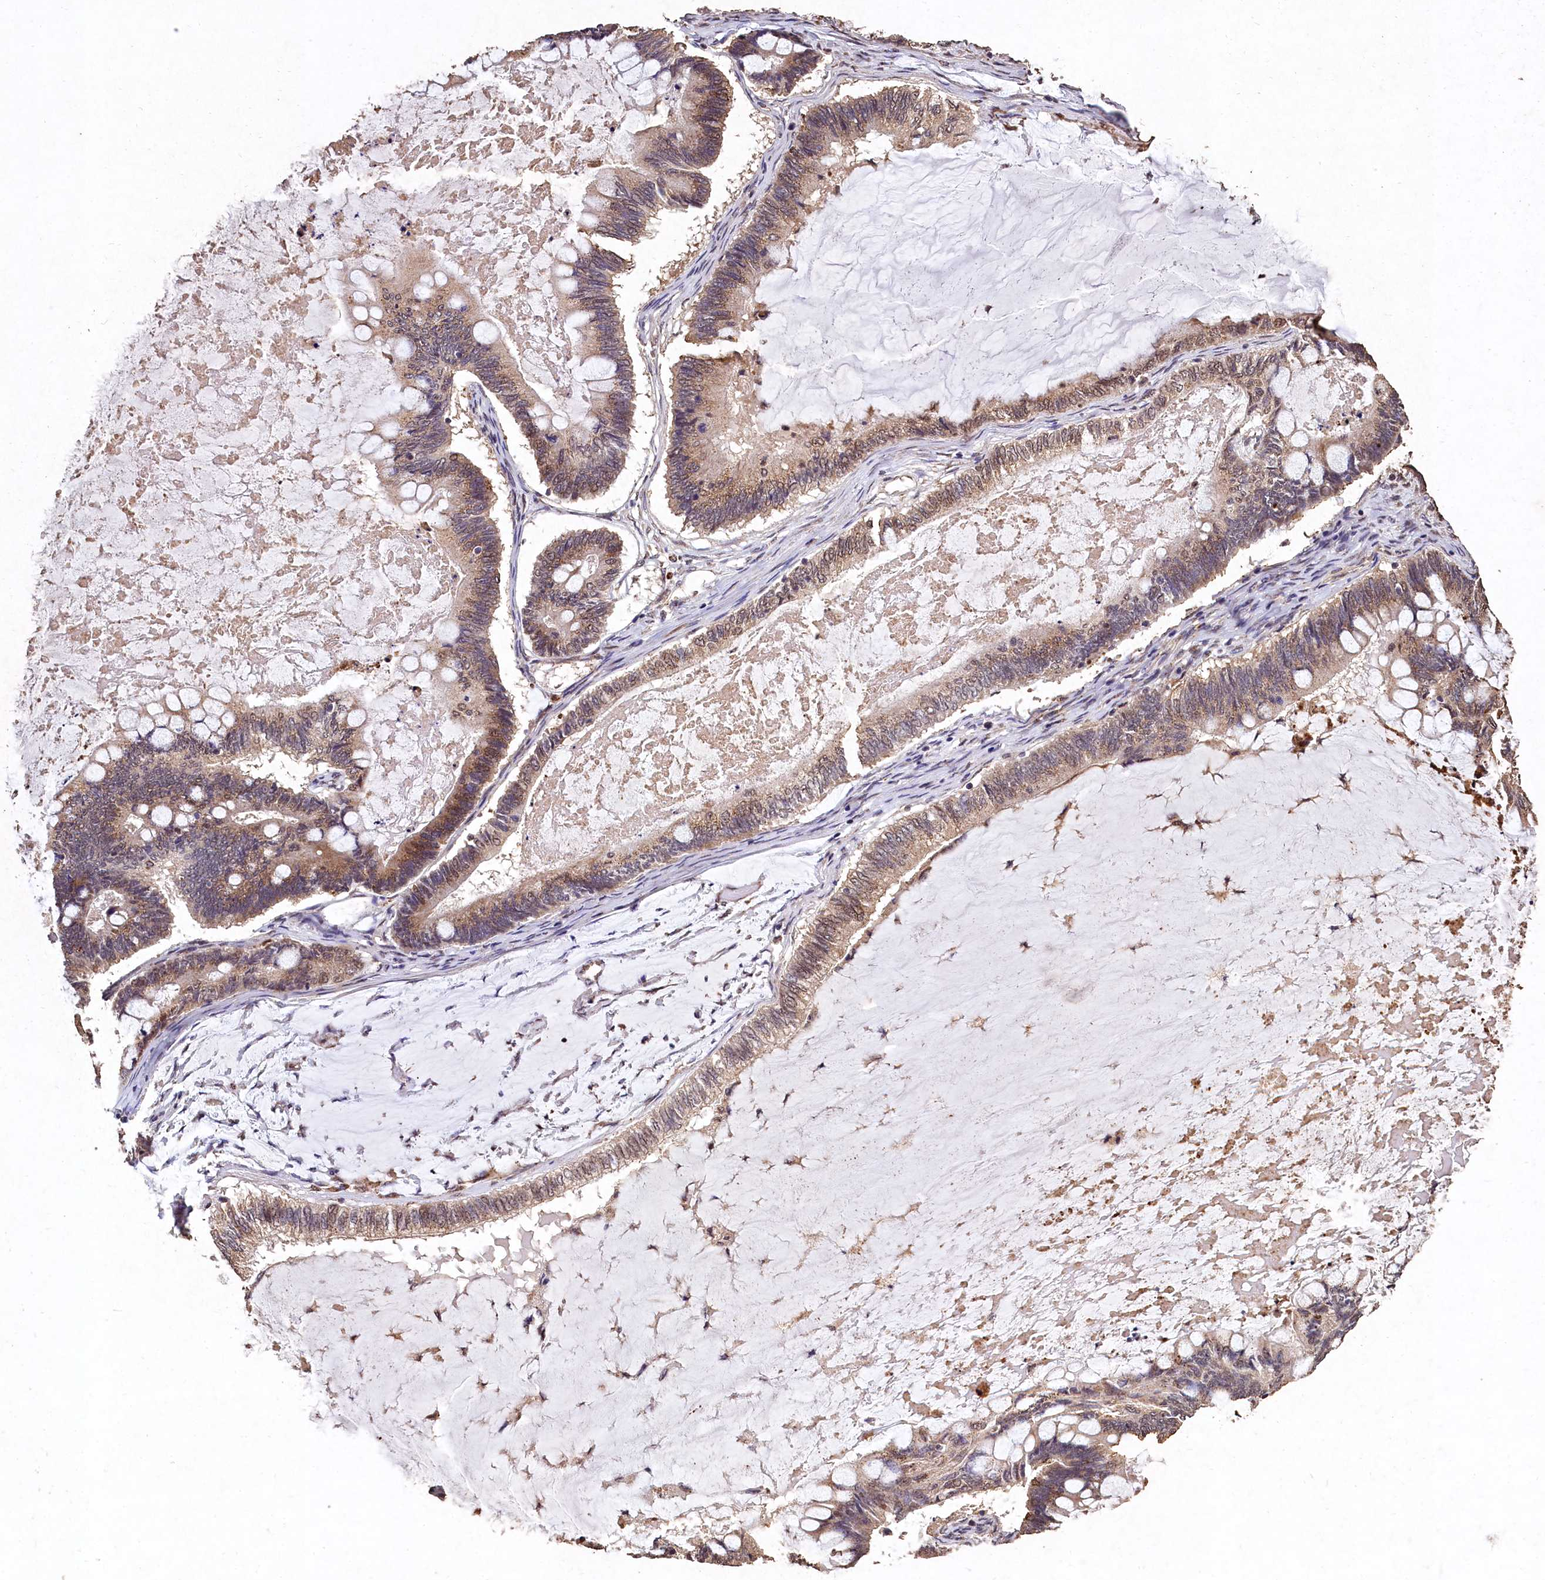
{"staining": {"intensity": "moderate", "quantity": ">75%", "location": "cytoplasmic/membranous"}, "tissue": "ovarian cancer", "cell_type": "Tumor cells", "image_type": "cancer", "snomed": [{"axis": "morphology", "description": "Cystadenocarcinoma, mucinous, NOS"}, {"axis": "topography", "description": "Ovary"}], "caption": "An image of human ovarian cancer (mucinous cystadenocarcinoma) stained for a protein shows moderate cytoplasmic/membranous brown staining in tumor cells.", "gene": "LSM4", "patient": {"sex": "female", "age": 61}}